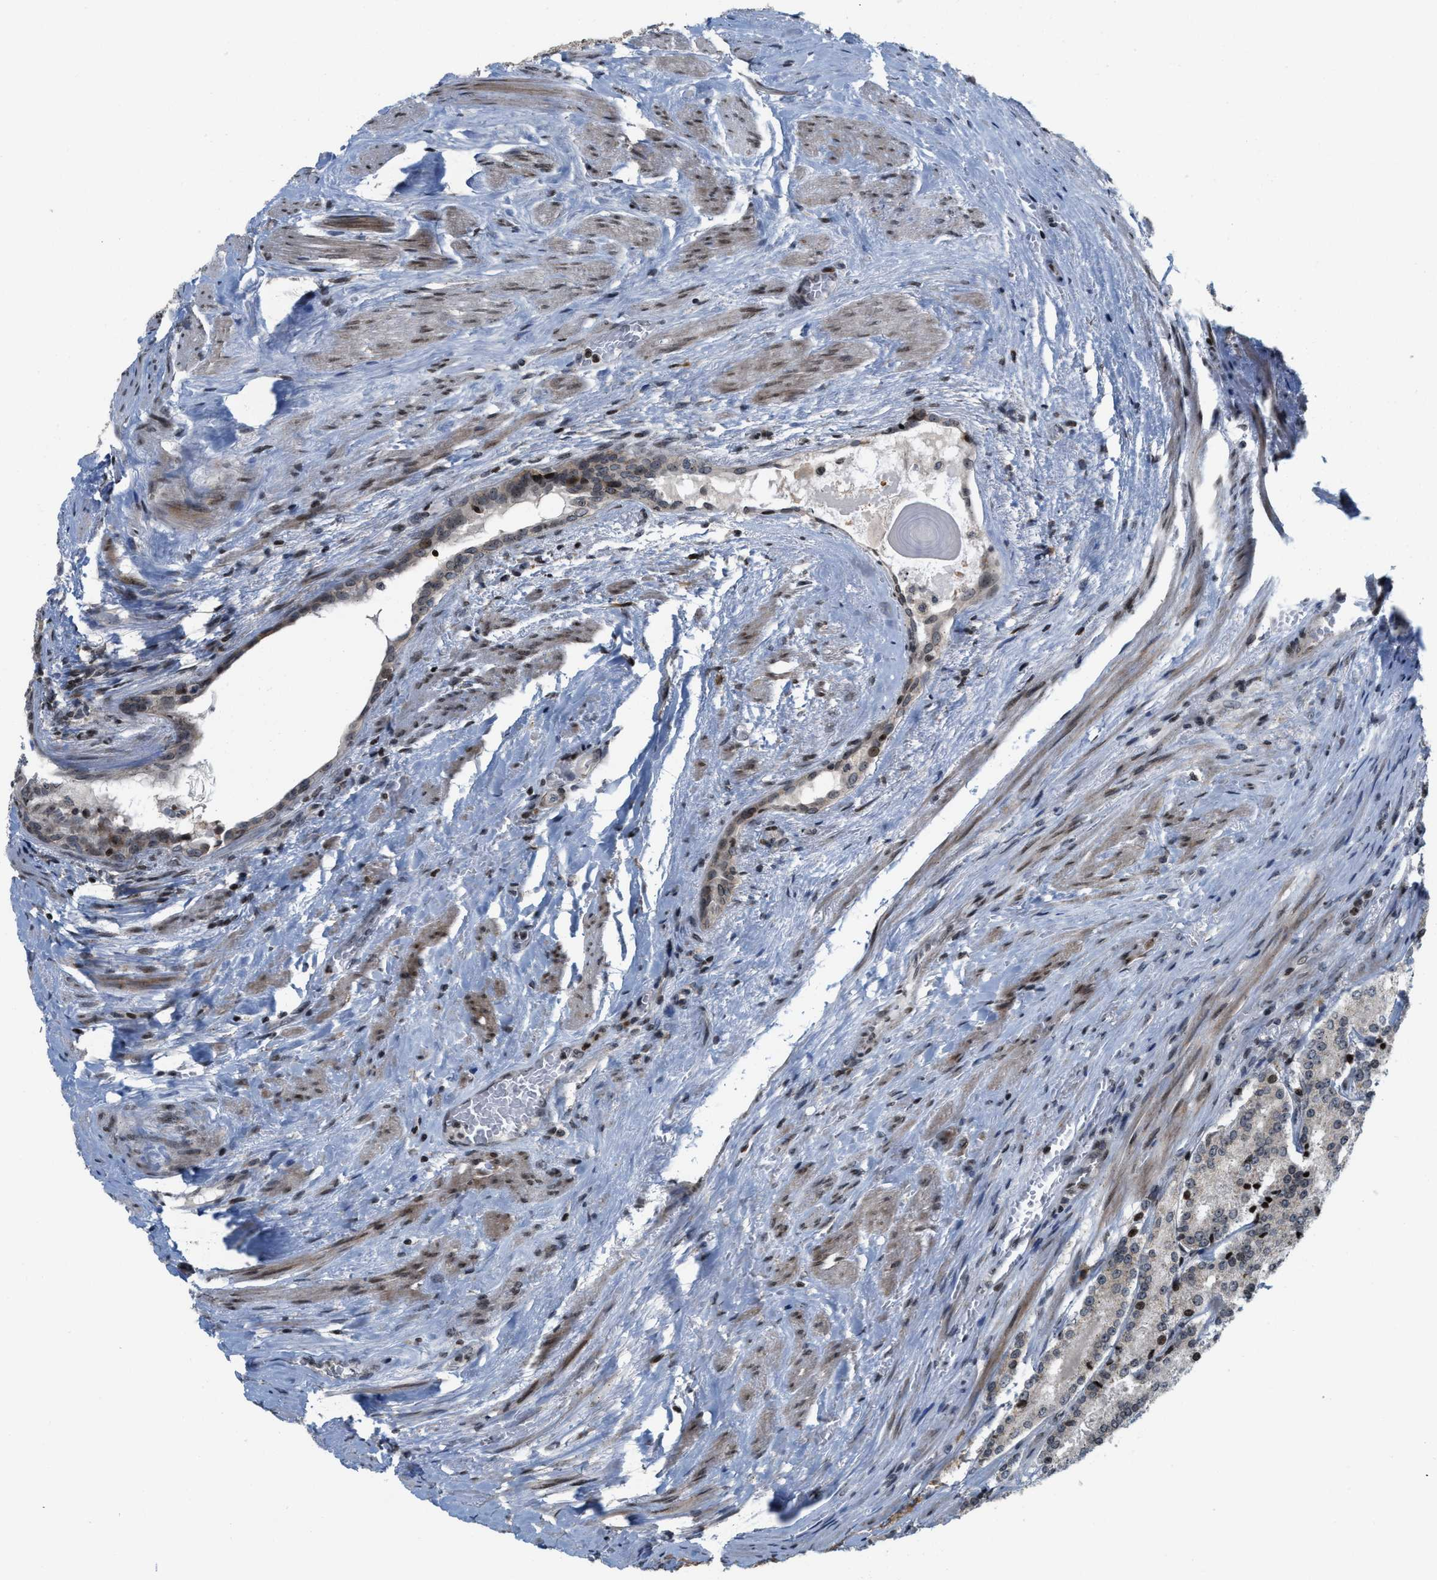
{"staining": {"intensity": "moderate", "quantity": "<25%", "location": "nuclear"}, "tissue": "prostate cancer", "cell_type": "Tumor cells", "image_type": "cancer", "snomed": [{"axis": "morphology", "description": "Adenocarcinoma, Medium grade"}, {"axis": "topography", "description": "Prostate"}], "caption": "Brown immunohistochemical staining in human prostate cancer demonstrates moderate nuclear staining in approximately <25% of tumor cells.", "gene": "PDZD2", "patient": {"sex": "male", "age": 72}}